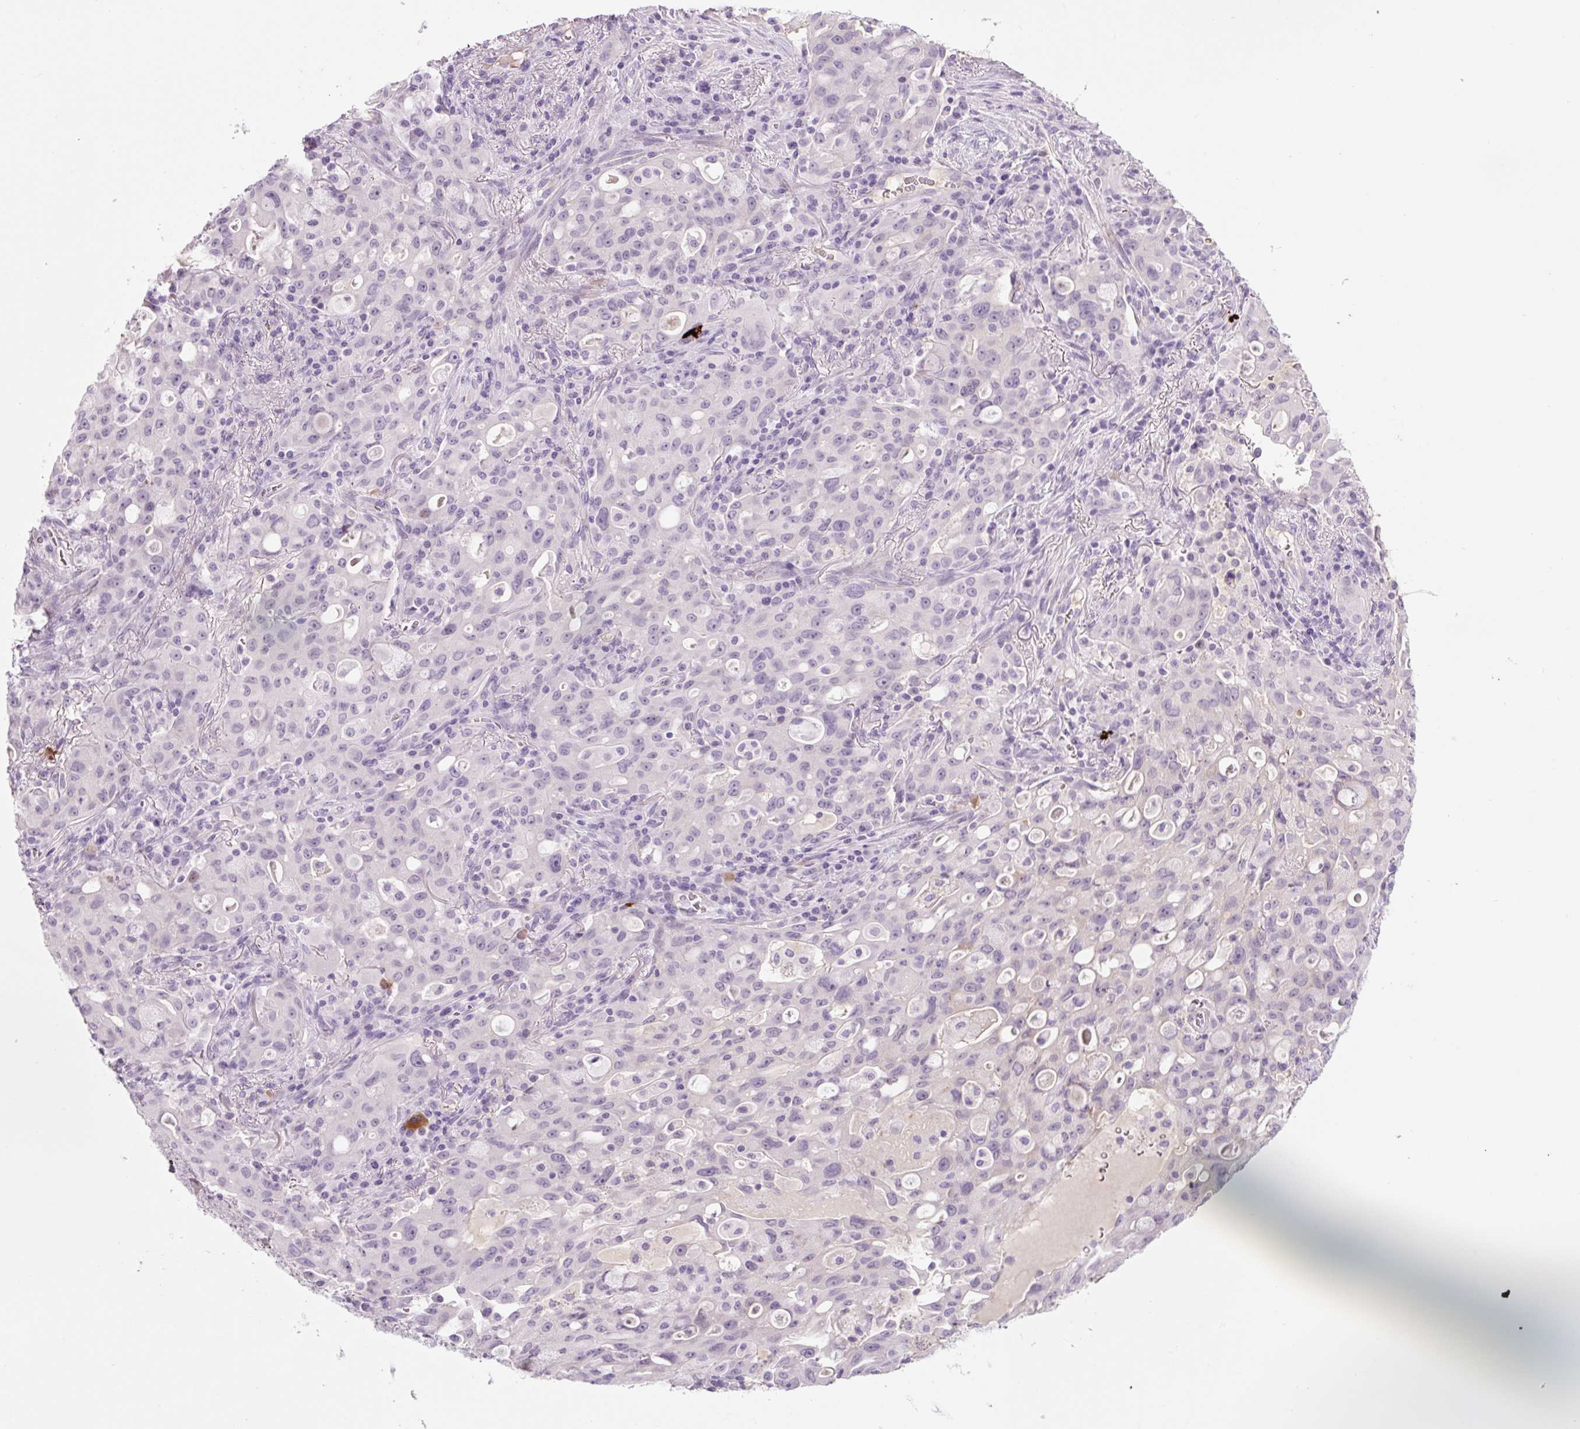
{"staining": {"intensity": "negative", "quantity": "none", "location": "none"}, "tissue": "lung cancer", "cell_type": "Tumor cells", "image_type": "cancer", "snomed": [{"axis": "morphology", "description": "Adenocarcinoma, NOS"}, {"axis": "topography", "description": "Lung"}], "caption": "Image shows no significant protein staining in tumor cells of lung cancer (adenocarcinoma).", "gene": "PRM1", "patient": {"sex": "female", "age": 44}}